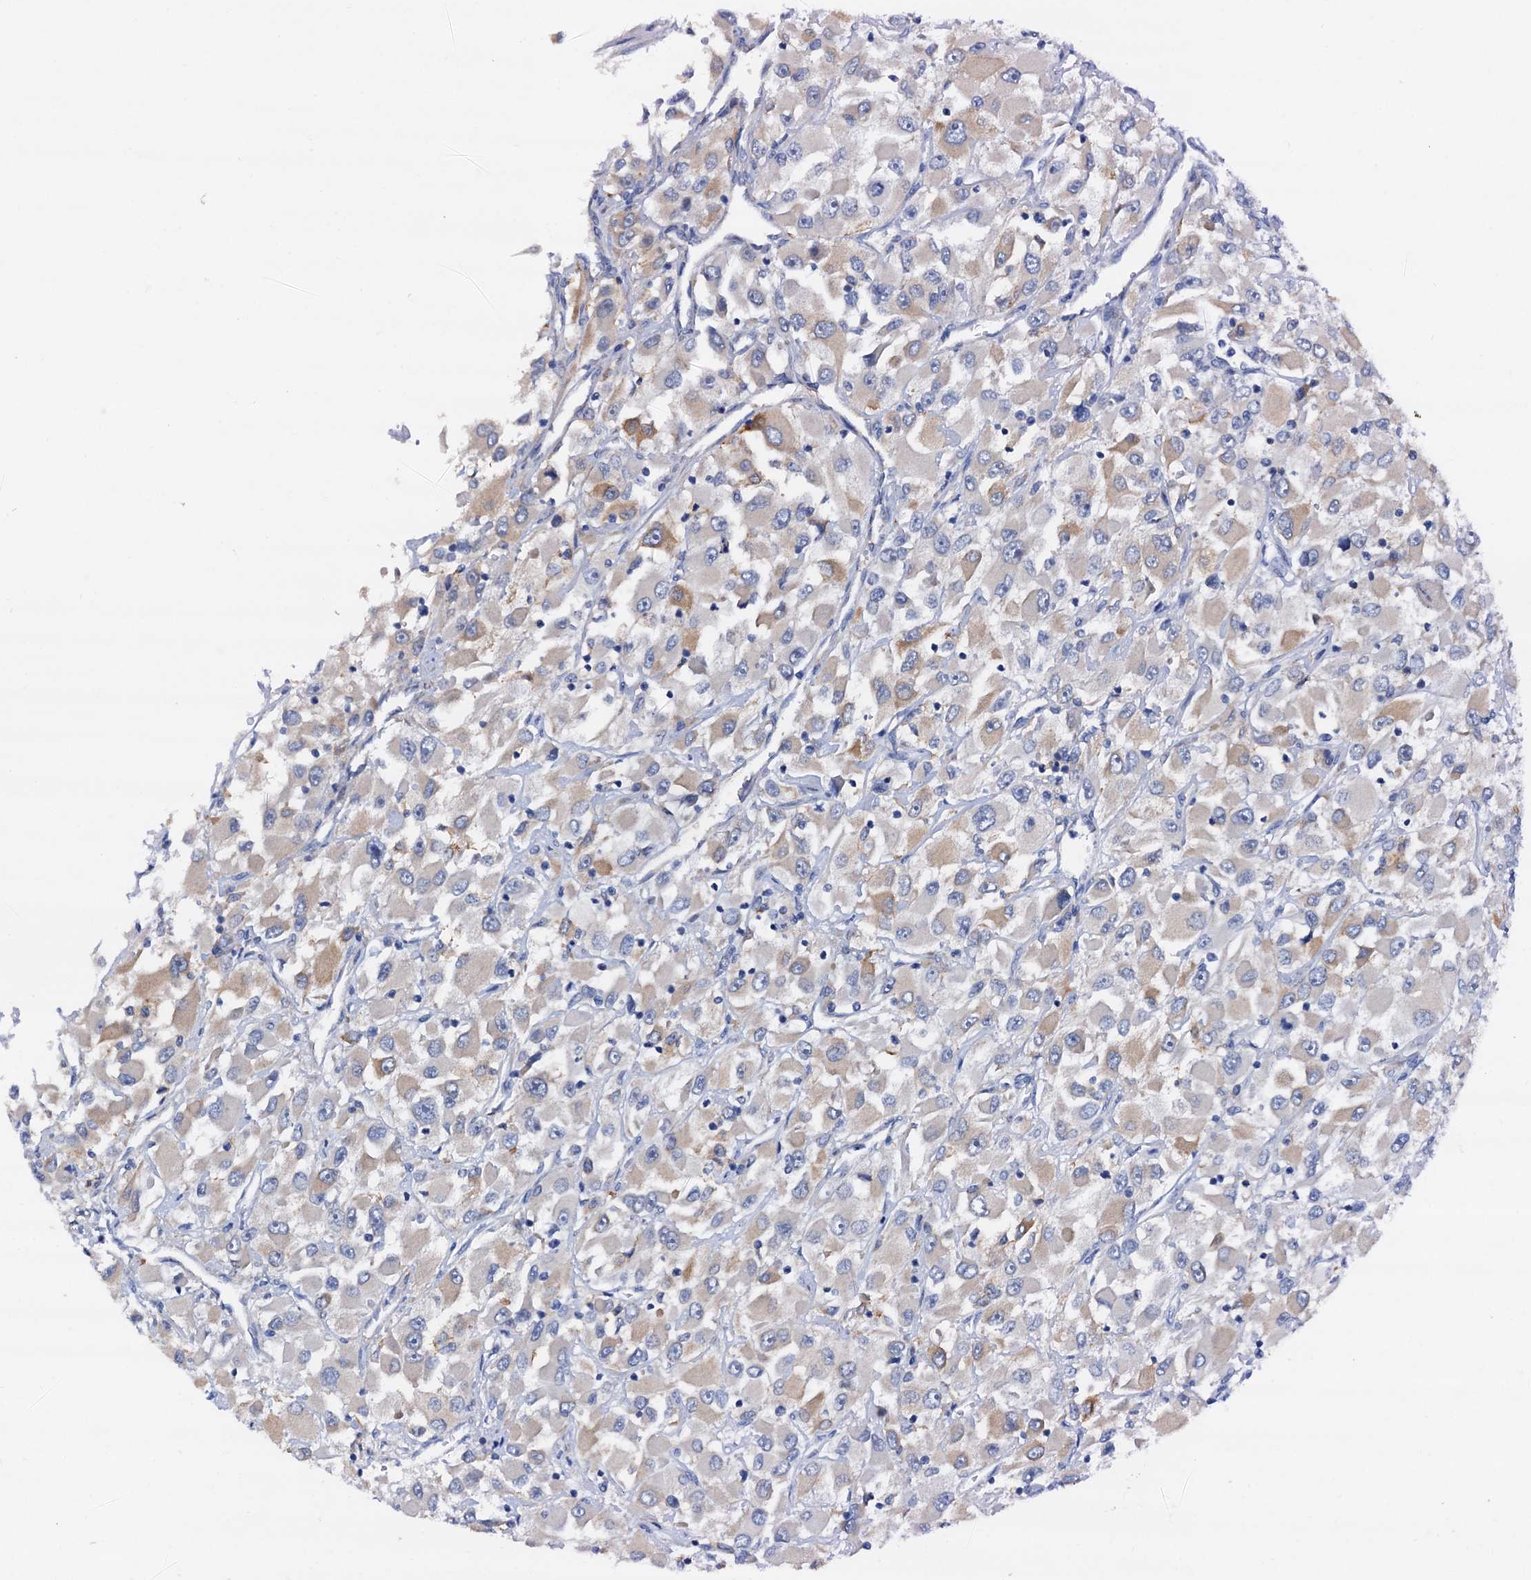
{"staining": {"intensity": "moderate", "quantity": "<25%", "location": "cytoplasmic/membranous"}, "tissue": "renal cancer", "cell_type": "Tumor cells", "image_type": "cancer", "snomed": [{"axis": "morphology", "description": "Adenocarcinoma, NOS"}, {"axis": "topography", "description": "Kidney"}], "caption": "A brown stain labels moderate cytoplasmic/membranous staining of a protein in adenocarcinoma (renal) tumor cells. The protein is stained brown, and the nuclei are stained in blue (DAB IHC with brightfield microscopy, high magnification).", "gene": "RASSF9", "patient": {"sex": "female", "age": 52}}